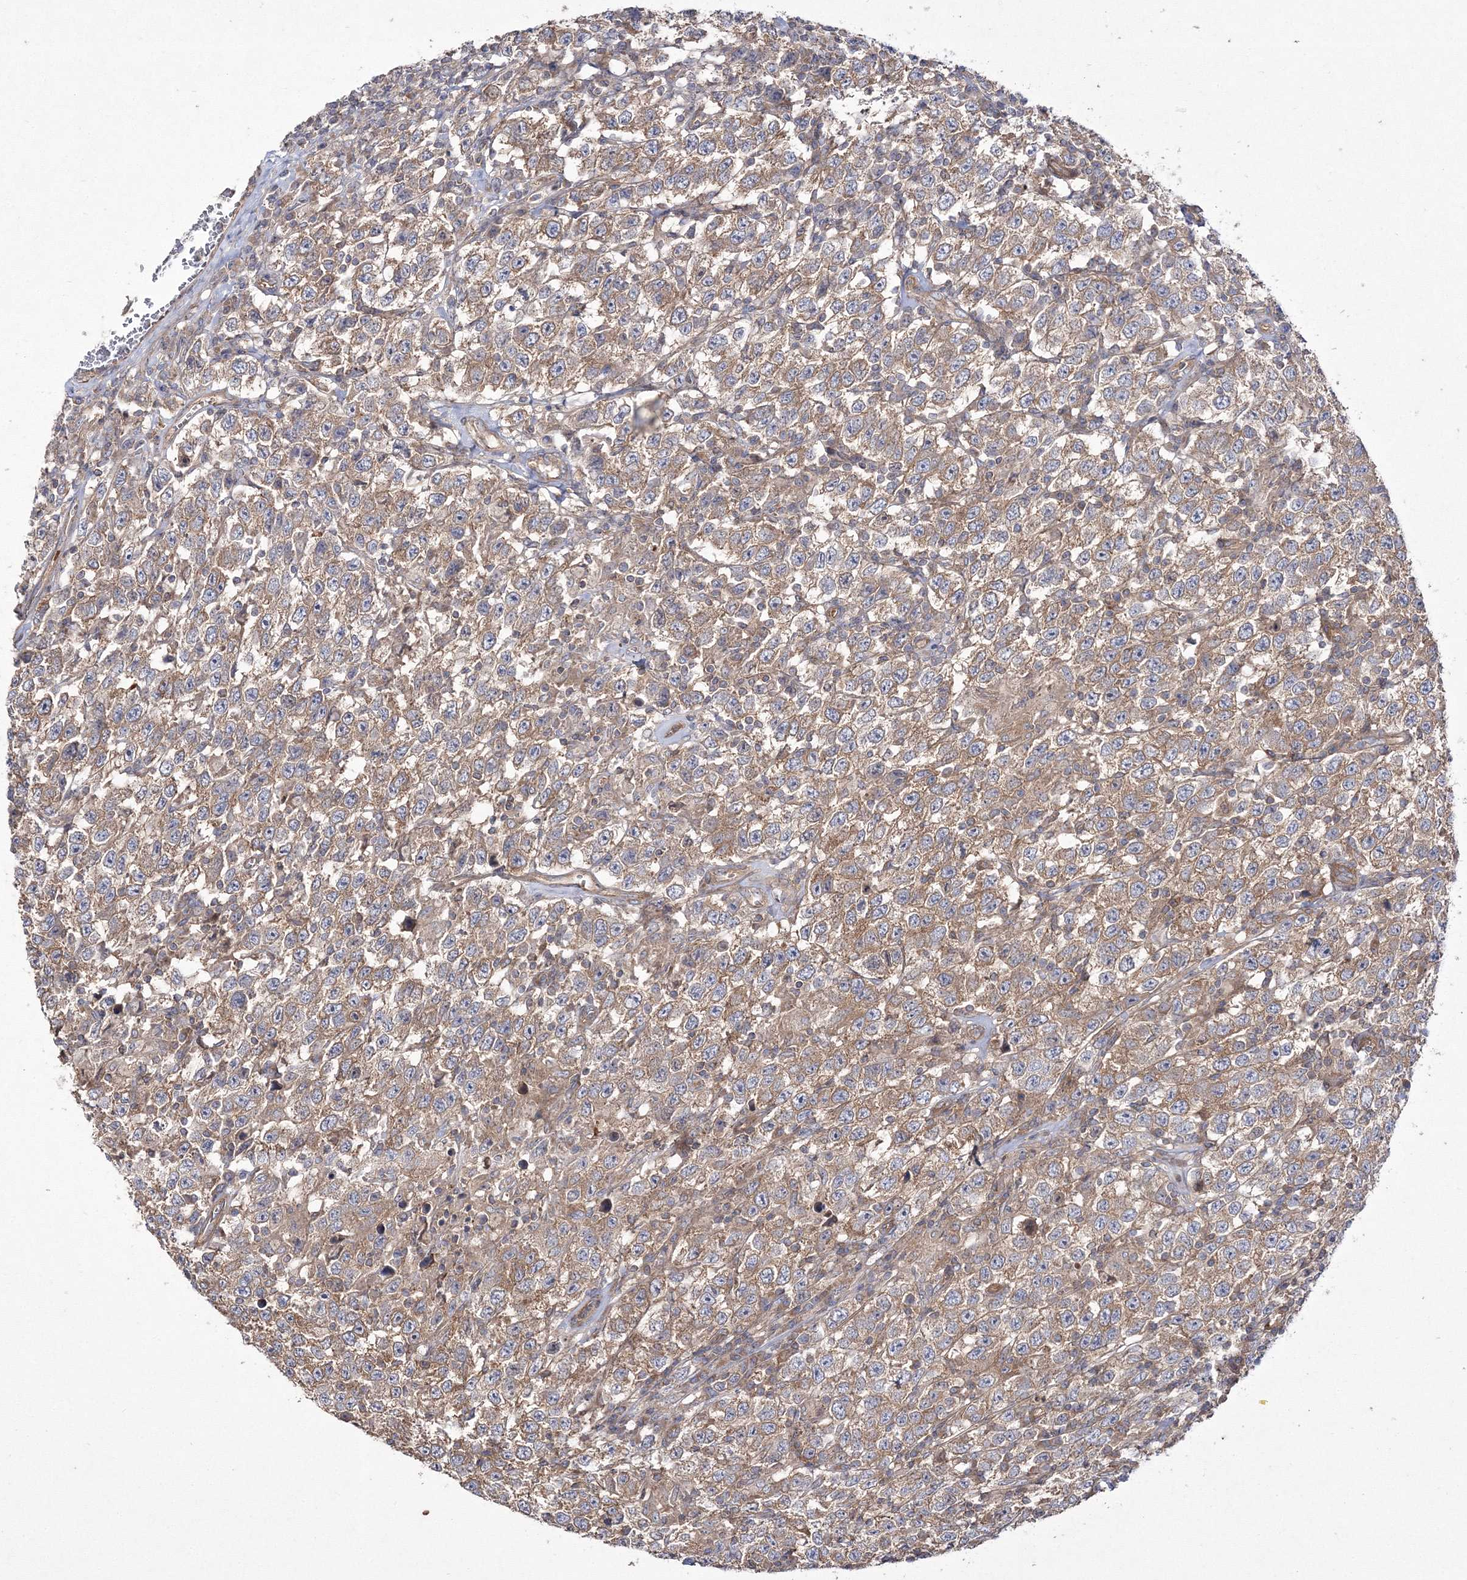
{"staining": {"intensity": "weak", "quantity": ">75%", "location": "cytoplasmic/membranous"}, "tissue": "testis cancer", "cell_type": "Tumor cells", "image_type": "cancer", "snomed": [{"axis": "morphology", "description": "Seminoma, NOS"}, {"axis": "topography", "description": "Testis"}], "caption": "Immunohistochemical staining of human testis seminoma reveals low levels of weak cytoplasmic/membranous staining in about >75% of tumor cells.", "gene": "ZSWIM6", "patient": {"sex": "male", "age": 41}}